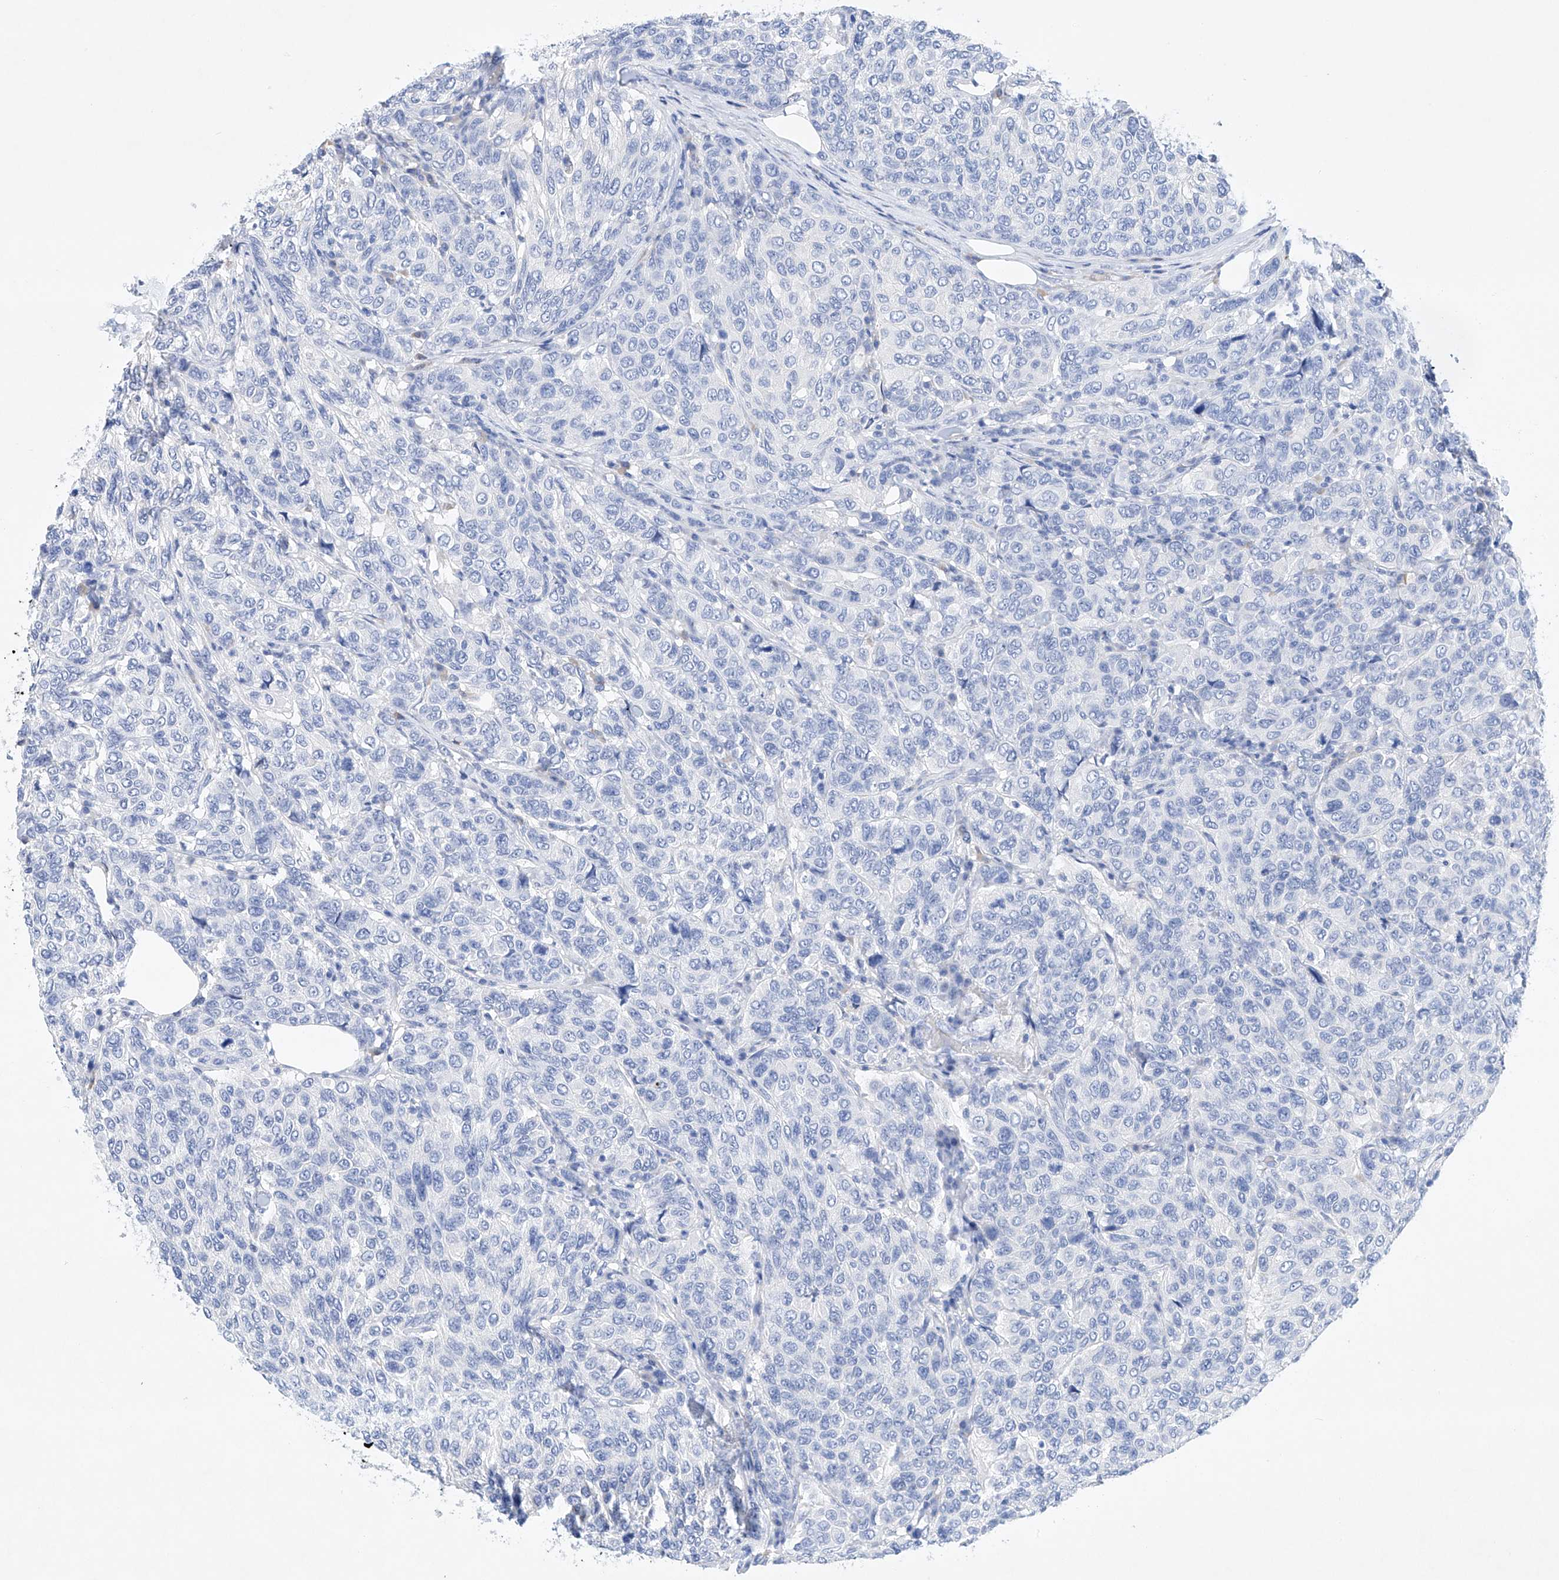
{"staining": {"intensity": "negative", "quantity": "none", "location": "none"}, "tissue": "breast cancer", "cell_type": "Tumor cells", "image_type": "cancer", "snomed": [{"axis": "morphology", "description": "Duct carcinoma"}, {"axis": "topography", "description": "Breast"}], "caption": "Breast invasive ductal carcinoma was stained to show a protein in brown. There is no significant positivity in tumor cells.", "gene": "LURAP1", "patient": {"sex": "female", "age": 55}}